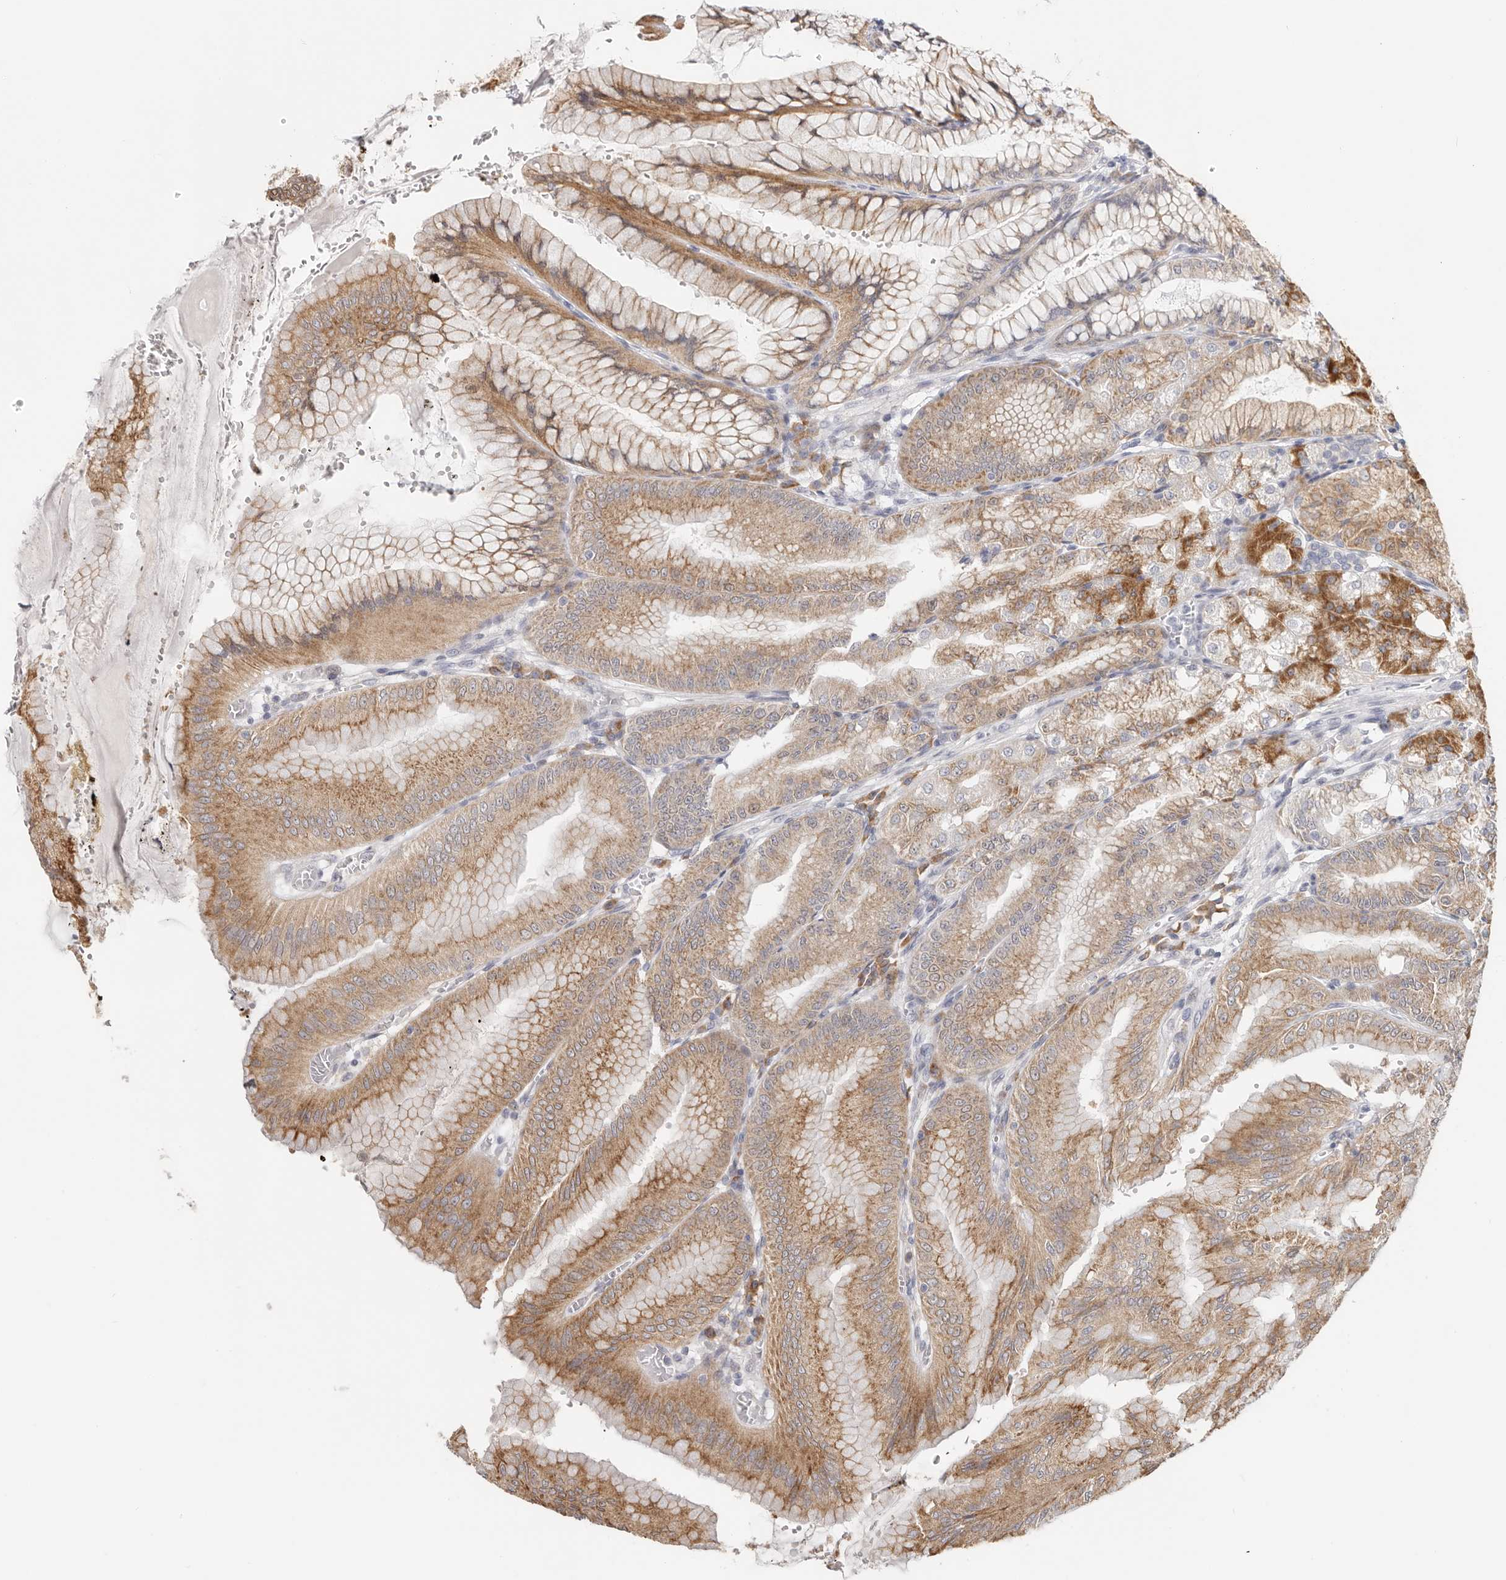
{"staining": {"intensity": "strong", "quantity": "<25%", "location": "cytoplasmic/membranous"}, "tissue": "stomach", "cell_type": "Glandular cells", "image_type": "normal", "snomed": [{"axis": "morphology", "description": "Normal tissue, NOS"}, {"axis": "topography", "description": "Stomach, lower"}], "caption": "Human stomach stained with a protein marker displays strong staining in glandular cells.", "gene": "IL32", "patient": {"sex": "male", "age": 71}}